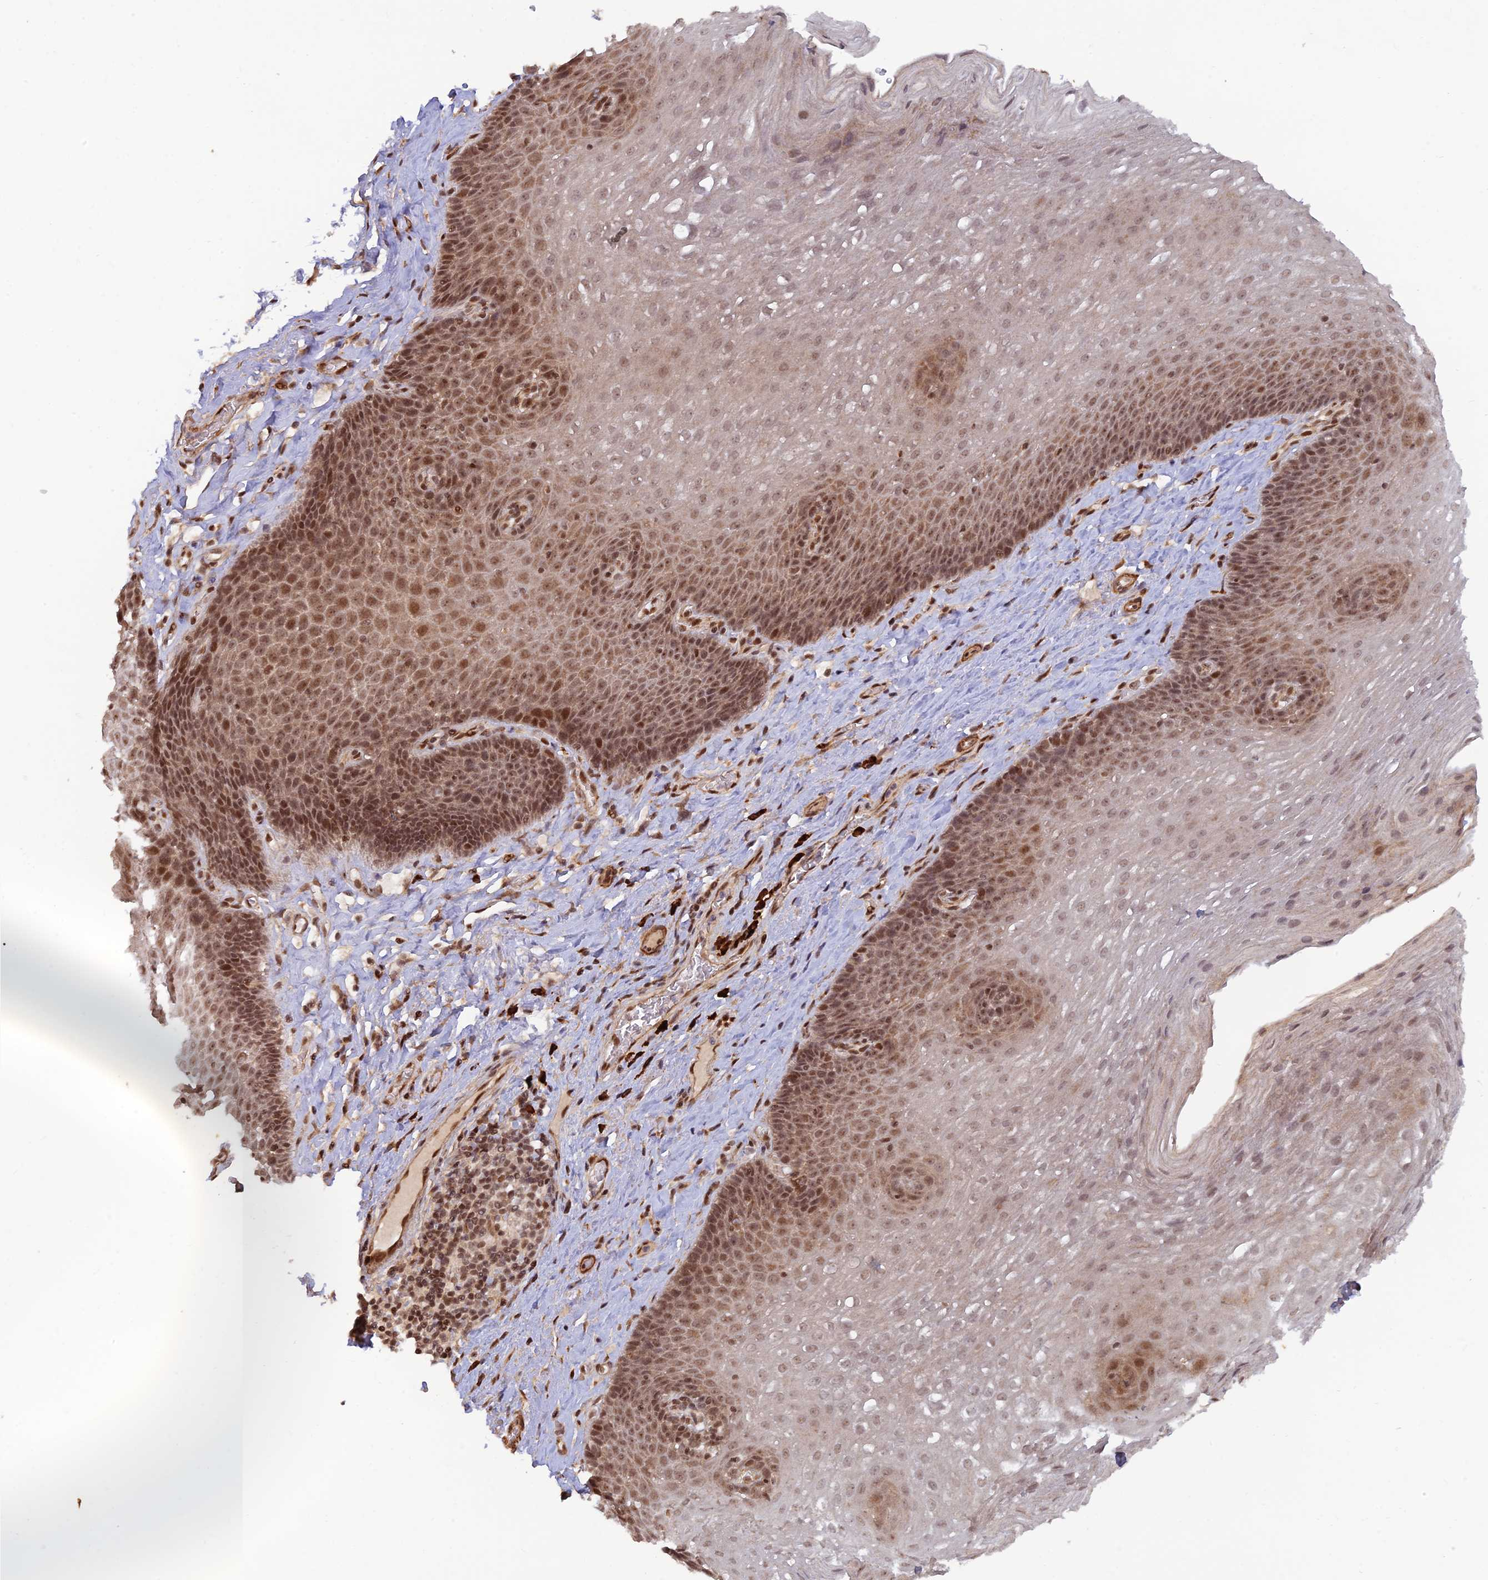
{"staining": {"intensity": "moderate", "quantity": ">75%", "location": "cytoplasmic/membranous,nuclear"}, "tissue": "esophagus", "cell_type": "Squamous epithelial cells", "image_type": "normal", "snomed": [{"axis": "morphology", "description": "Normal tissue, NOS"}, {"axis": "topography", "description": "Esophagus"}], "caption": "Brown immunohistochemical staining in unremarkable human esophagus displays moderate cytoplasmic/membranous,nuclear staining in approximately >75% of squamous epithelial cells. (Stains: DAB (3,3'-diaminobenzidine) in brown, nuclei in blue, Microscopy: brightfield microscopy at high magnification).", "gene": "ZNF565", "patient": {"sex": "male", "age": 60}}